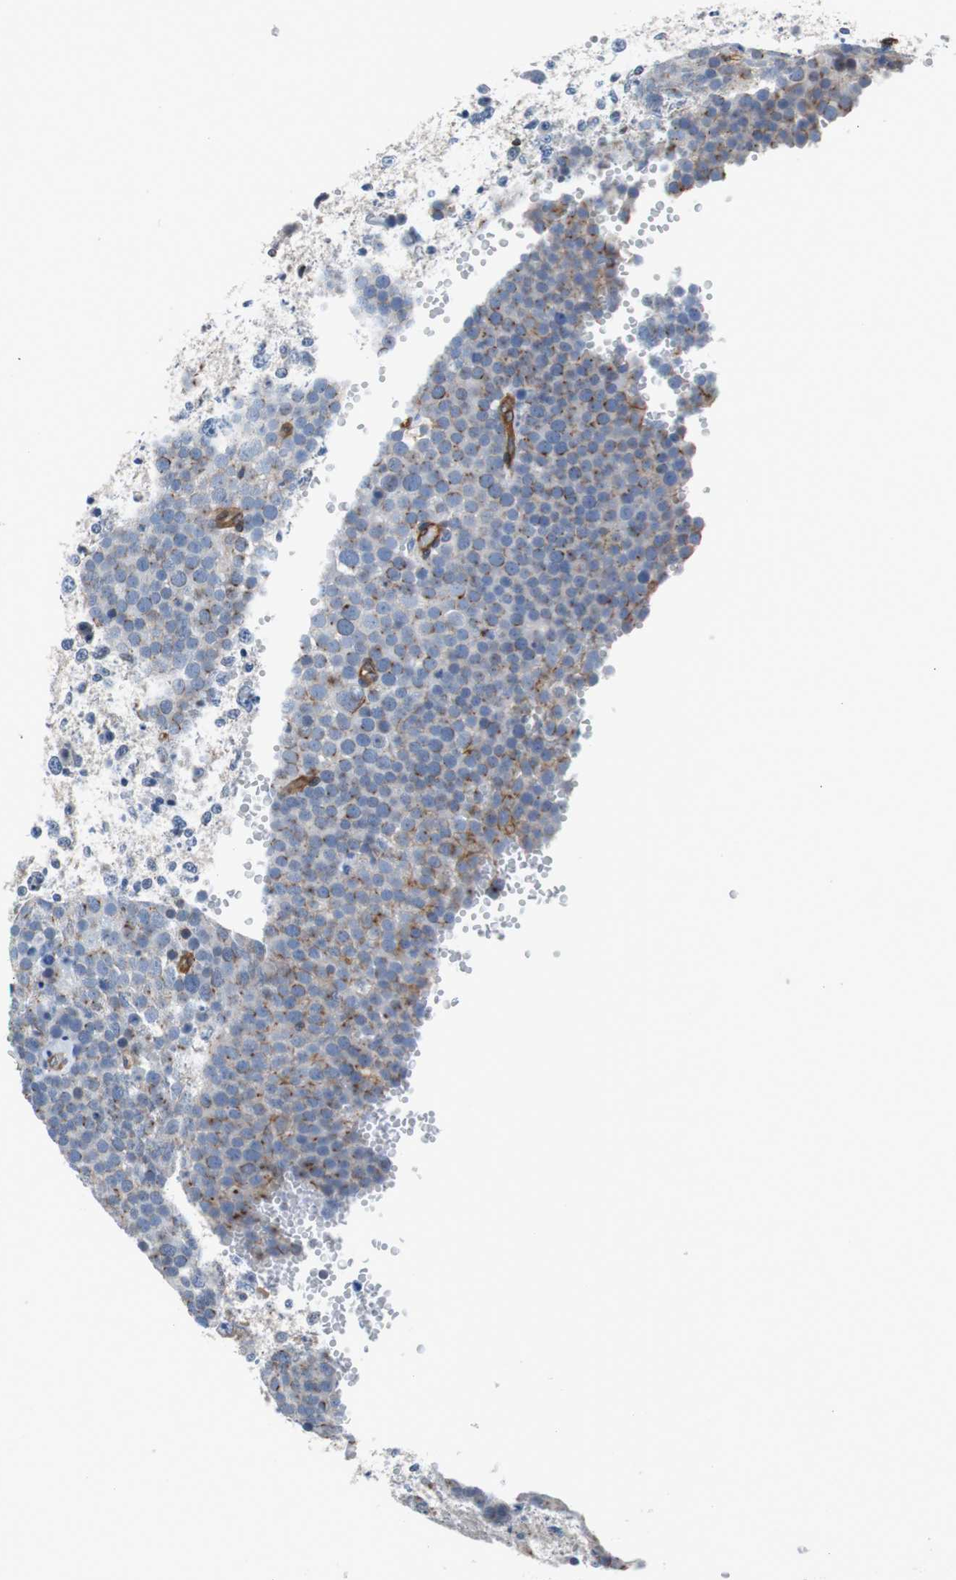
{"staining": {"intensity": "weak", "quantity": "<25%", "location": "cytoplasmic/membranous"}, "tissue": "testis cancer", "cell_type": "Tumor cells", "image_type": "cancer", "snomed": [{"axis": "morphology", "description": "Seminoma, NOS"}, {"axis": "topography", "description": "Testis"}], "caption": "This is an immunohistochemistry micrograph of human testis seminoma. There is no staining in tumor cells.", "gene": "KIF3B", "patient": {"sex": "male", "age": 71}}